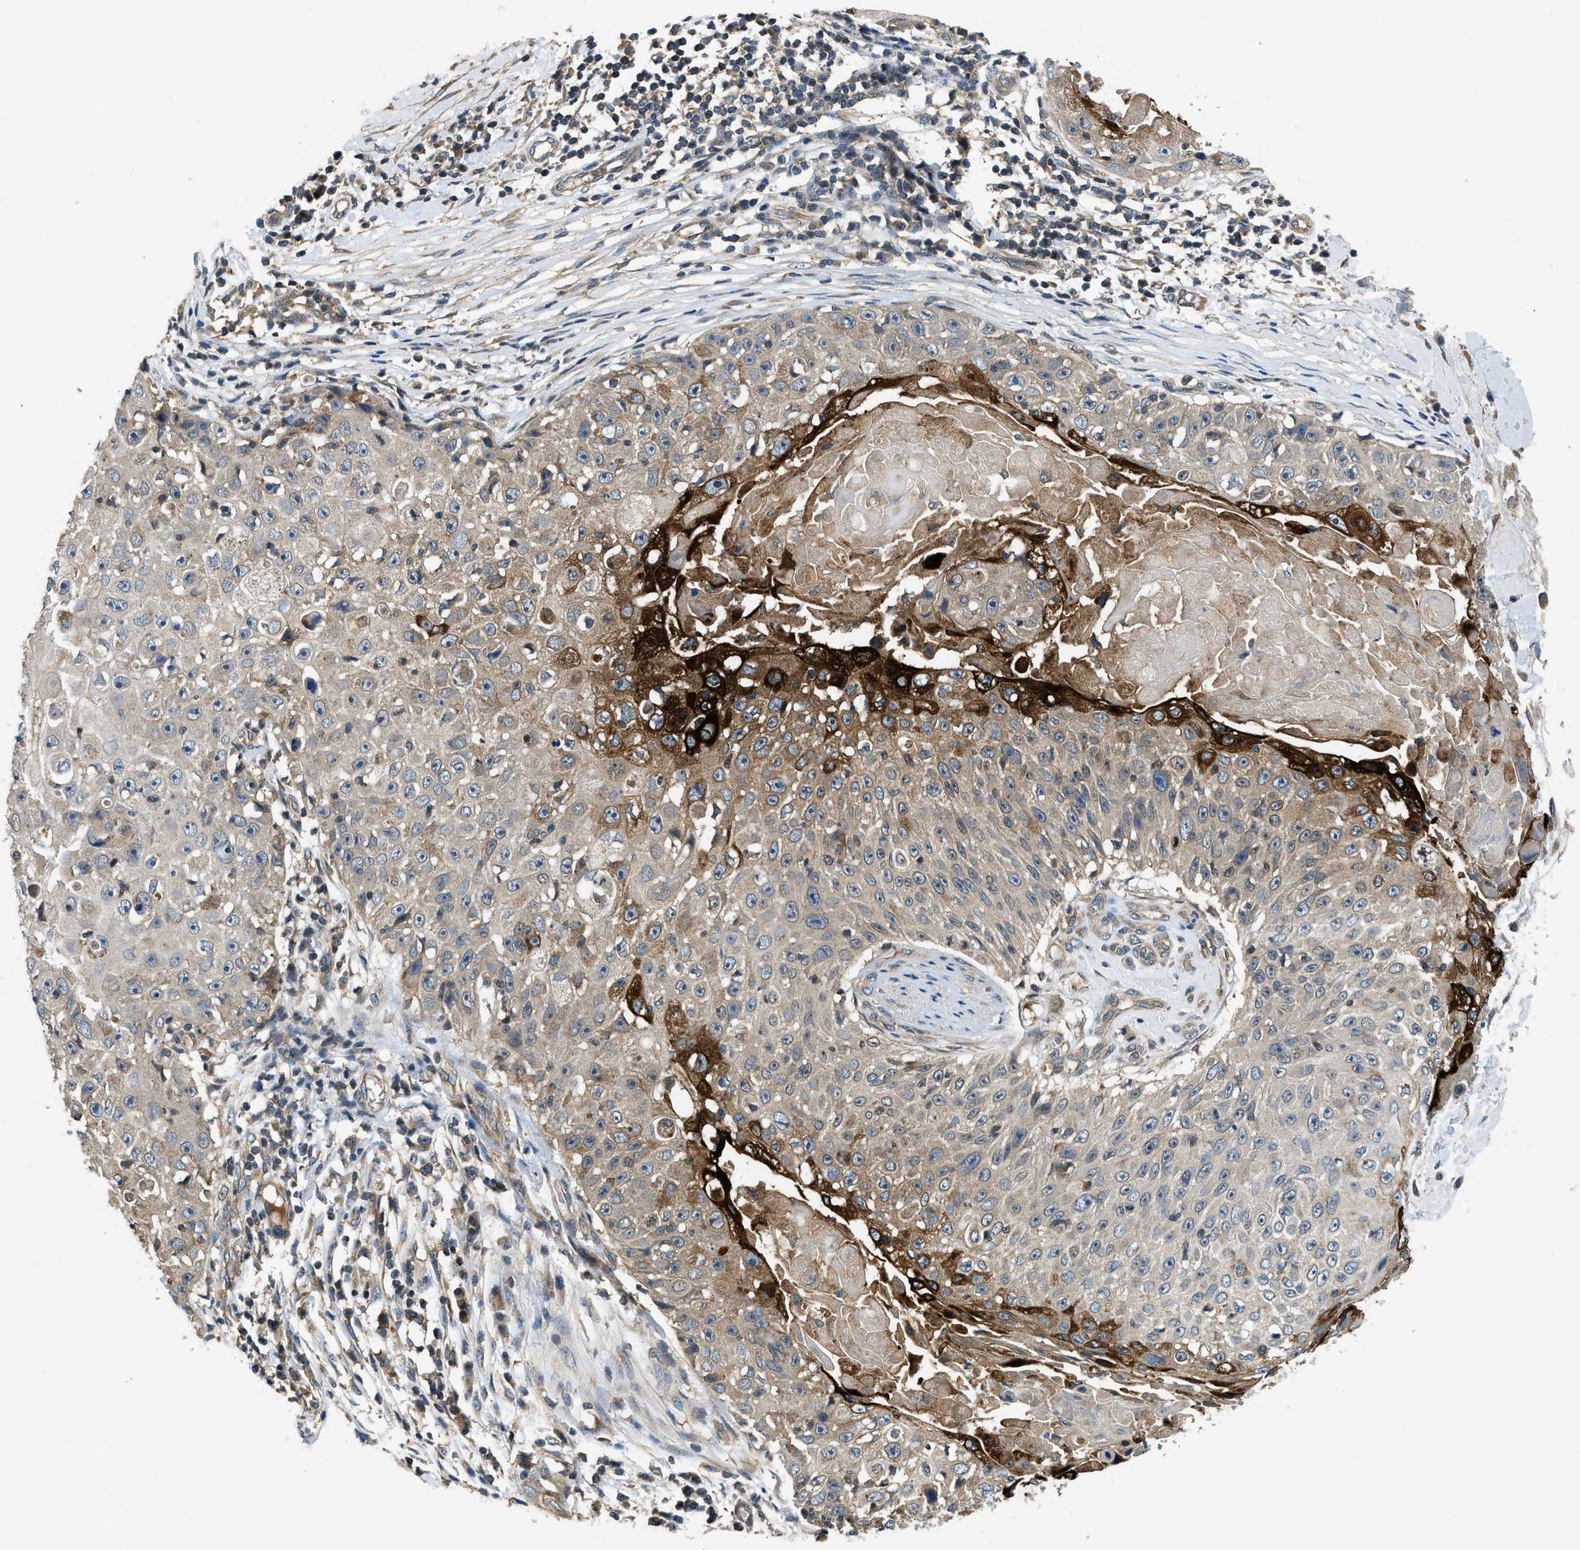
{"staining": {"intensity": "strong", "quantity": "<25%", "location": "cytoplasmic/membranous"}, "tissue": "skin cancer", "cell_type": "Tumor cells", "image_type": "cancer", "snomed": [{"axis": "morphology", "description": "Squamous cell carcinoma, NOS"}, {"axis": "topography", "description": "Skin"}], "caption": "Strong cytoplasmic/membranous positivity is identified in about <25% of tumor cells in skin squamous cell carcinoma. (Brightfield microscopy of DAB IHC at high magnification).", "gene": "IL3RA", "patient": {"sex": "male", "age": 86}}